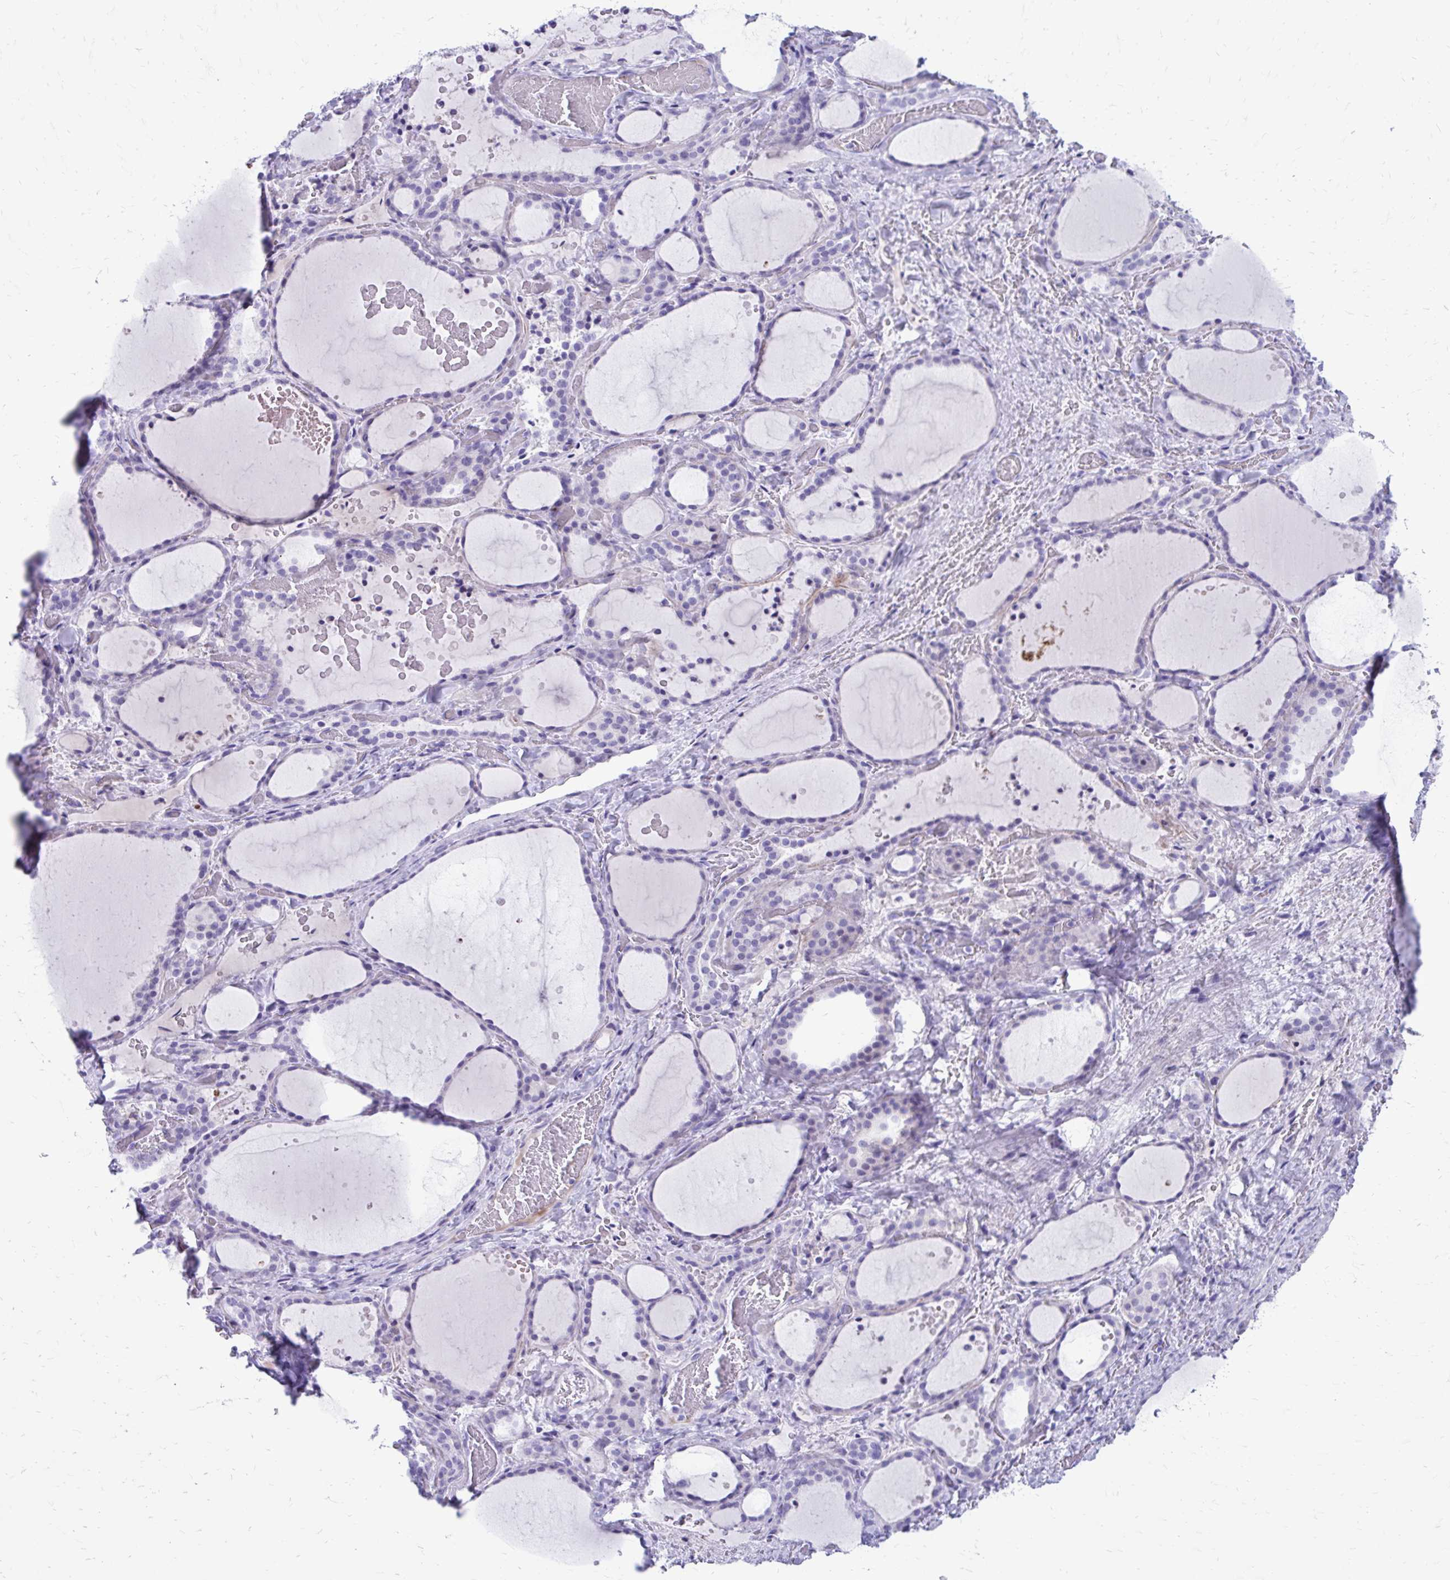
{"staining": {"intensity": "negative", "quantity": "none", "location": "none"}, "tissue": "thyroid gland", "cell_type": "Glandular cells", "image_type": "normal", "snomed": [{"axis": "morphology", "description": "Normal tissue, NOS"}, {"axis": "topography", "description": "Thyroid gland"}], "caption": "Immunohistochemistry (IHC) photomicrograph of unremarkable thyroid gland: thyroid gland stained with DAB (3,3'-diaminobenzidine) displays no significant protein staining in glandular cells. The staining was performed using DAB (3,3'-diaminobenzidine) to visualize the protein expression in brown, while the nuclei were stained in blue with hematoxylin (Magnification: 20x).", "gene": "SATL1", "patient": {"sex": "female", "age": 36}}